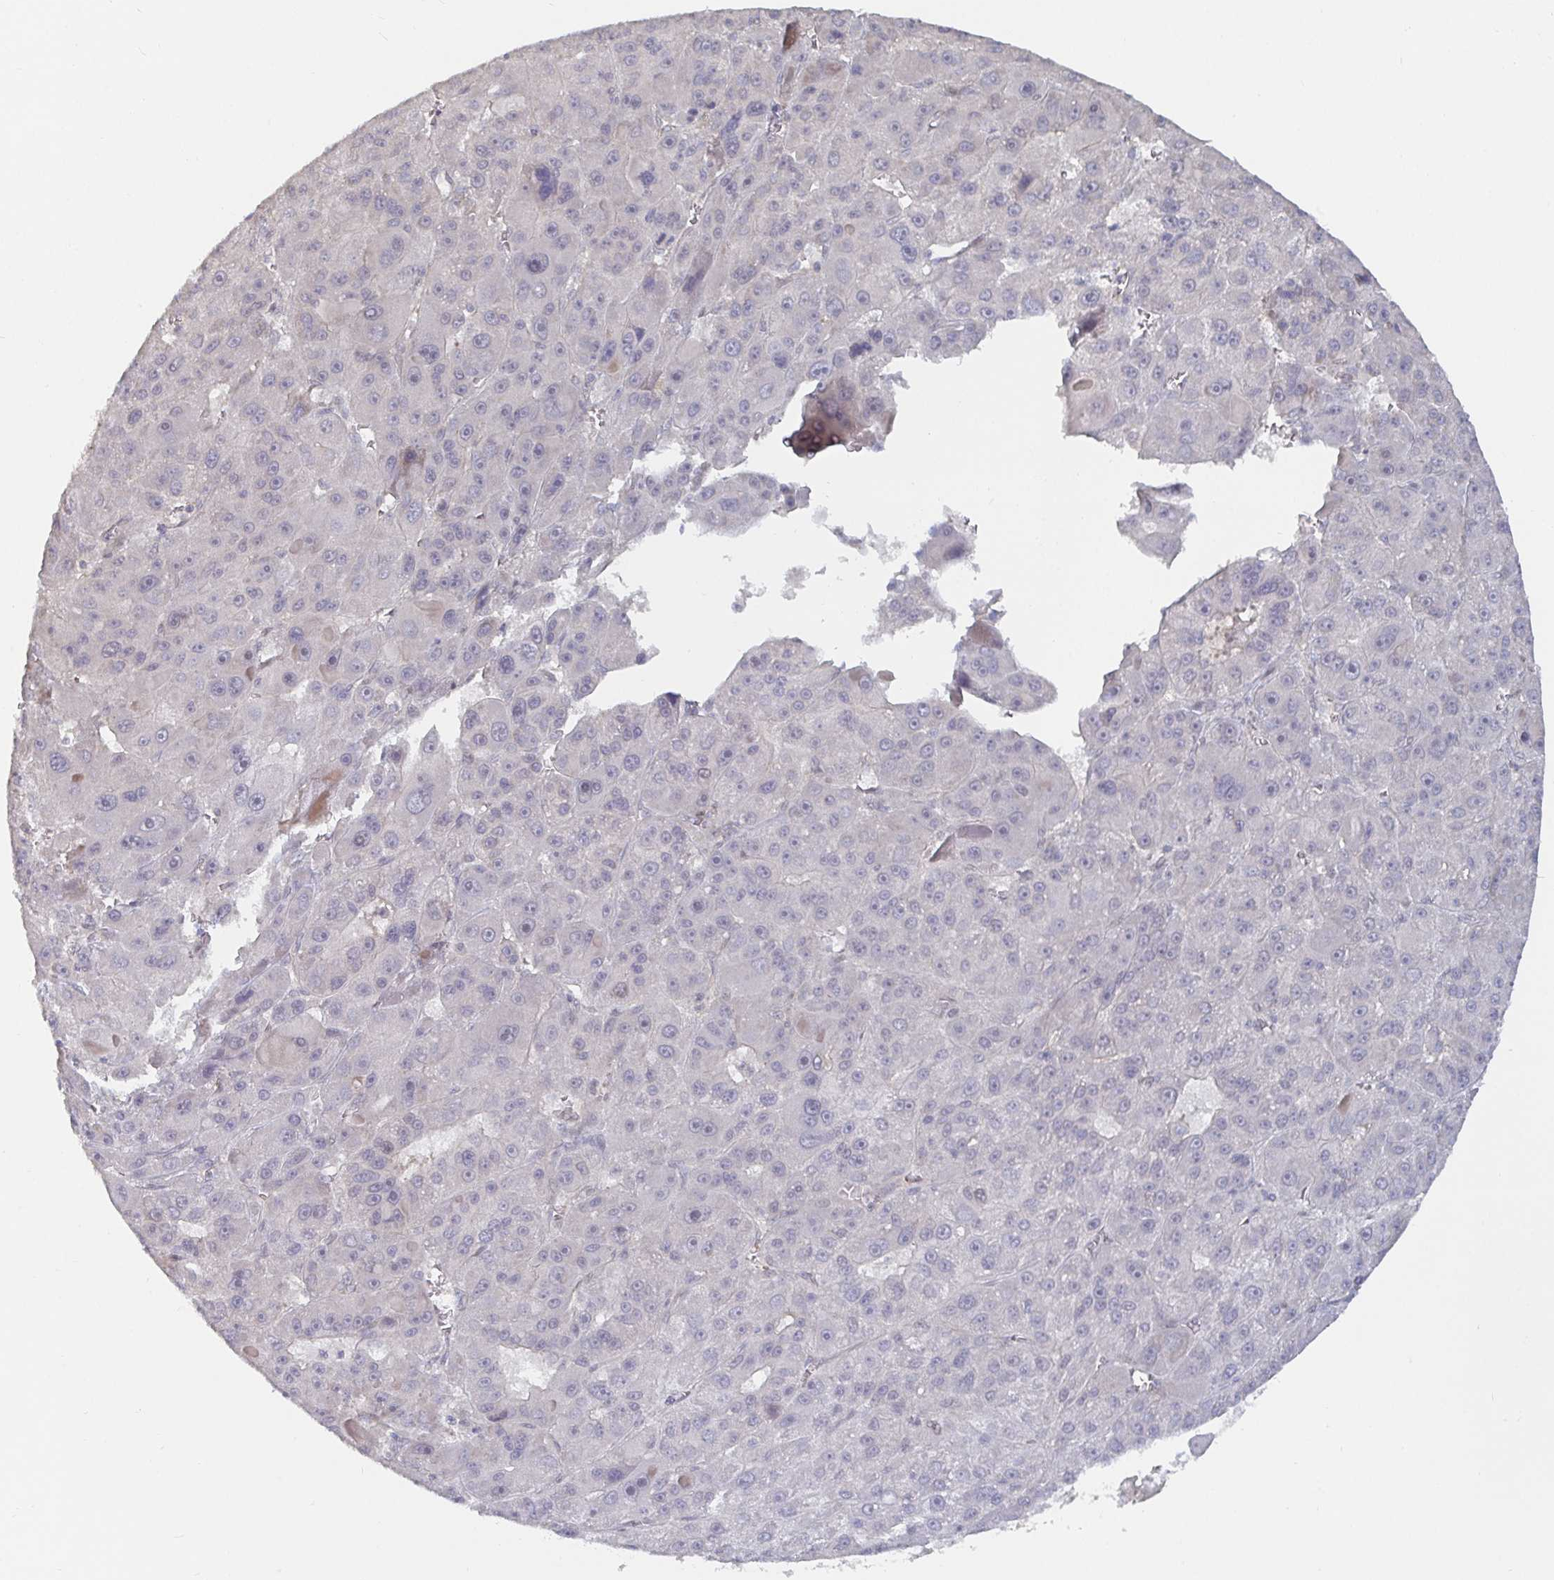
{"staining": {"intensity": "negative", "quantity": "none", "location": "none"}, "tissue": "liver cancer", "cell_type": "Tumor cells", "image_type": "cancer", "snomed": [{"axis": "morphology", "description": "Carcinoma, Hepatocellular, NOS"}, {"axis": "topography", "description": "Liver"}], "caption": "DAB (3,3'-diaminobenzidine) immunohistochemical staining of human liver hepatocellular carcinoma reveals no significant staining in tumor cells. (Immunohistochemistry (ihc), brightfield microscopy, high magnification).", "gene": "MEIS1", "patient": {"sex": "male", "age": 76}}